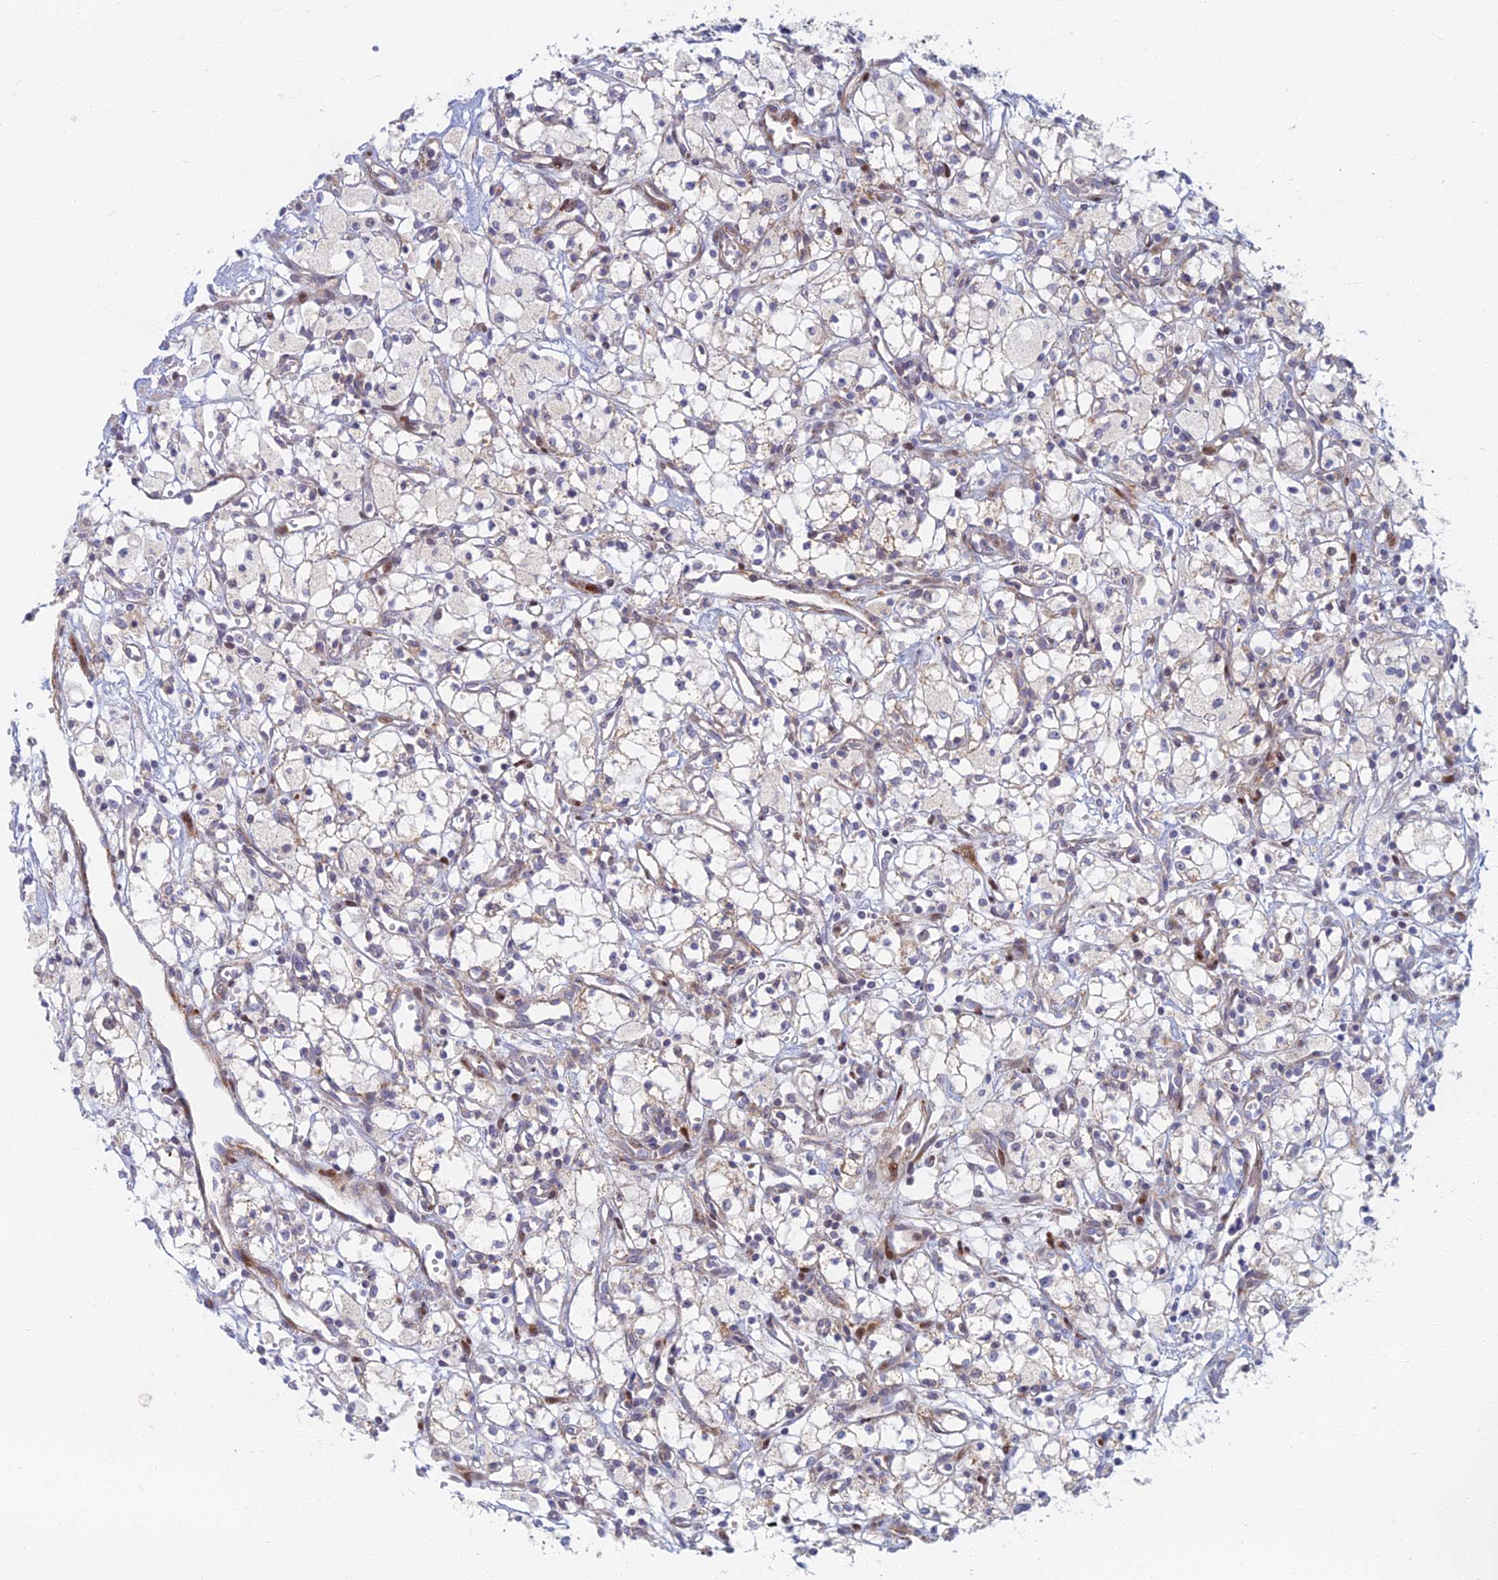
{"staining": {"intensity": "negative", "quantity": "none", "location": "none"}, "tissue": "renal cancer", "cell_type": "Tumor cells", "image_type": "cancer", "snomed": [{"axis": "morphology", "description": "Adenocarcinoma, NOS"}, {"axis": "topography", "description": "Kidney"}], "caption": "Immunohistochemistry (IHC) of adenocarcinoma (renal) reveals no expression in tumor cells.", "gene": "C15orf40", "patient": {"sex": "male", "age": 59}}